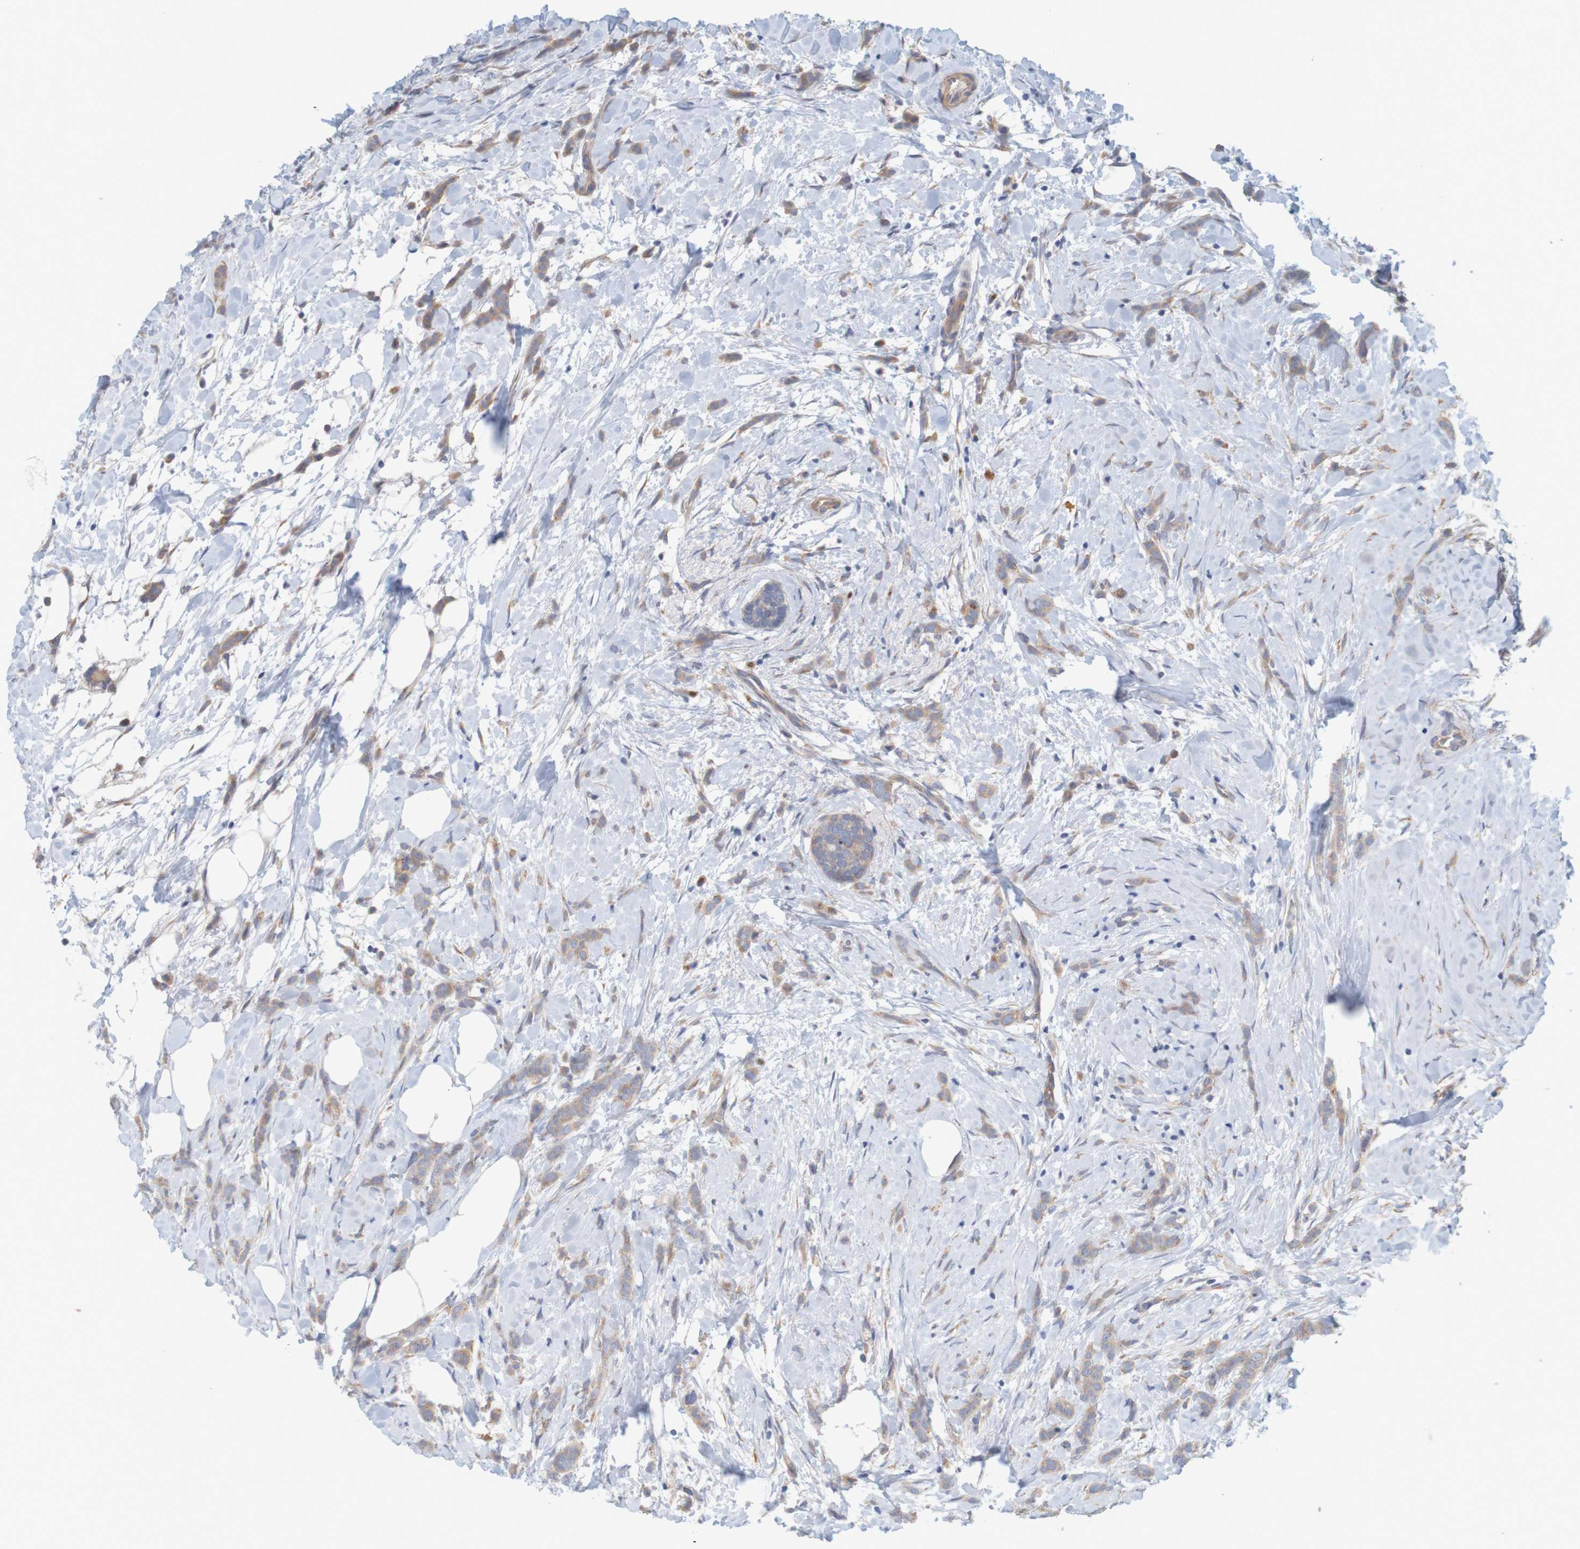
{"staining": {"intensity": "weak", "quantity": ">75%", "location": "cytoplasmic/membranous"}, "tissue": "breast cancer", "cell_type": "Tumor cells", "image_type": "cancer", "snomed": [{"axis": "morphology", "description": "Lobular carcinoma, in situ"}, {"axis": "morphology", "description": "Lobular carcinoma"}, {"axis": "topography", "description": "Breast"}], "caption": "Breast lobular carcinoma stained with a protein marker shows weak staining in tumor cells.", "gene": "KRT23", "patient": {"sex": "female", "age": 41}}